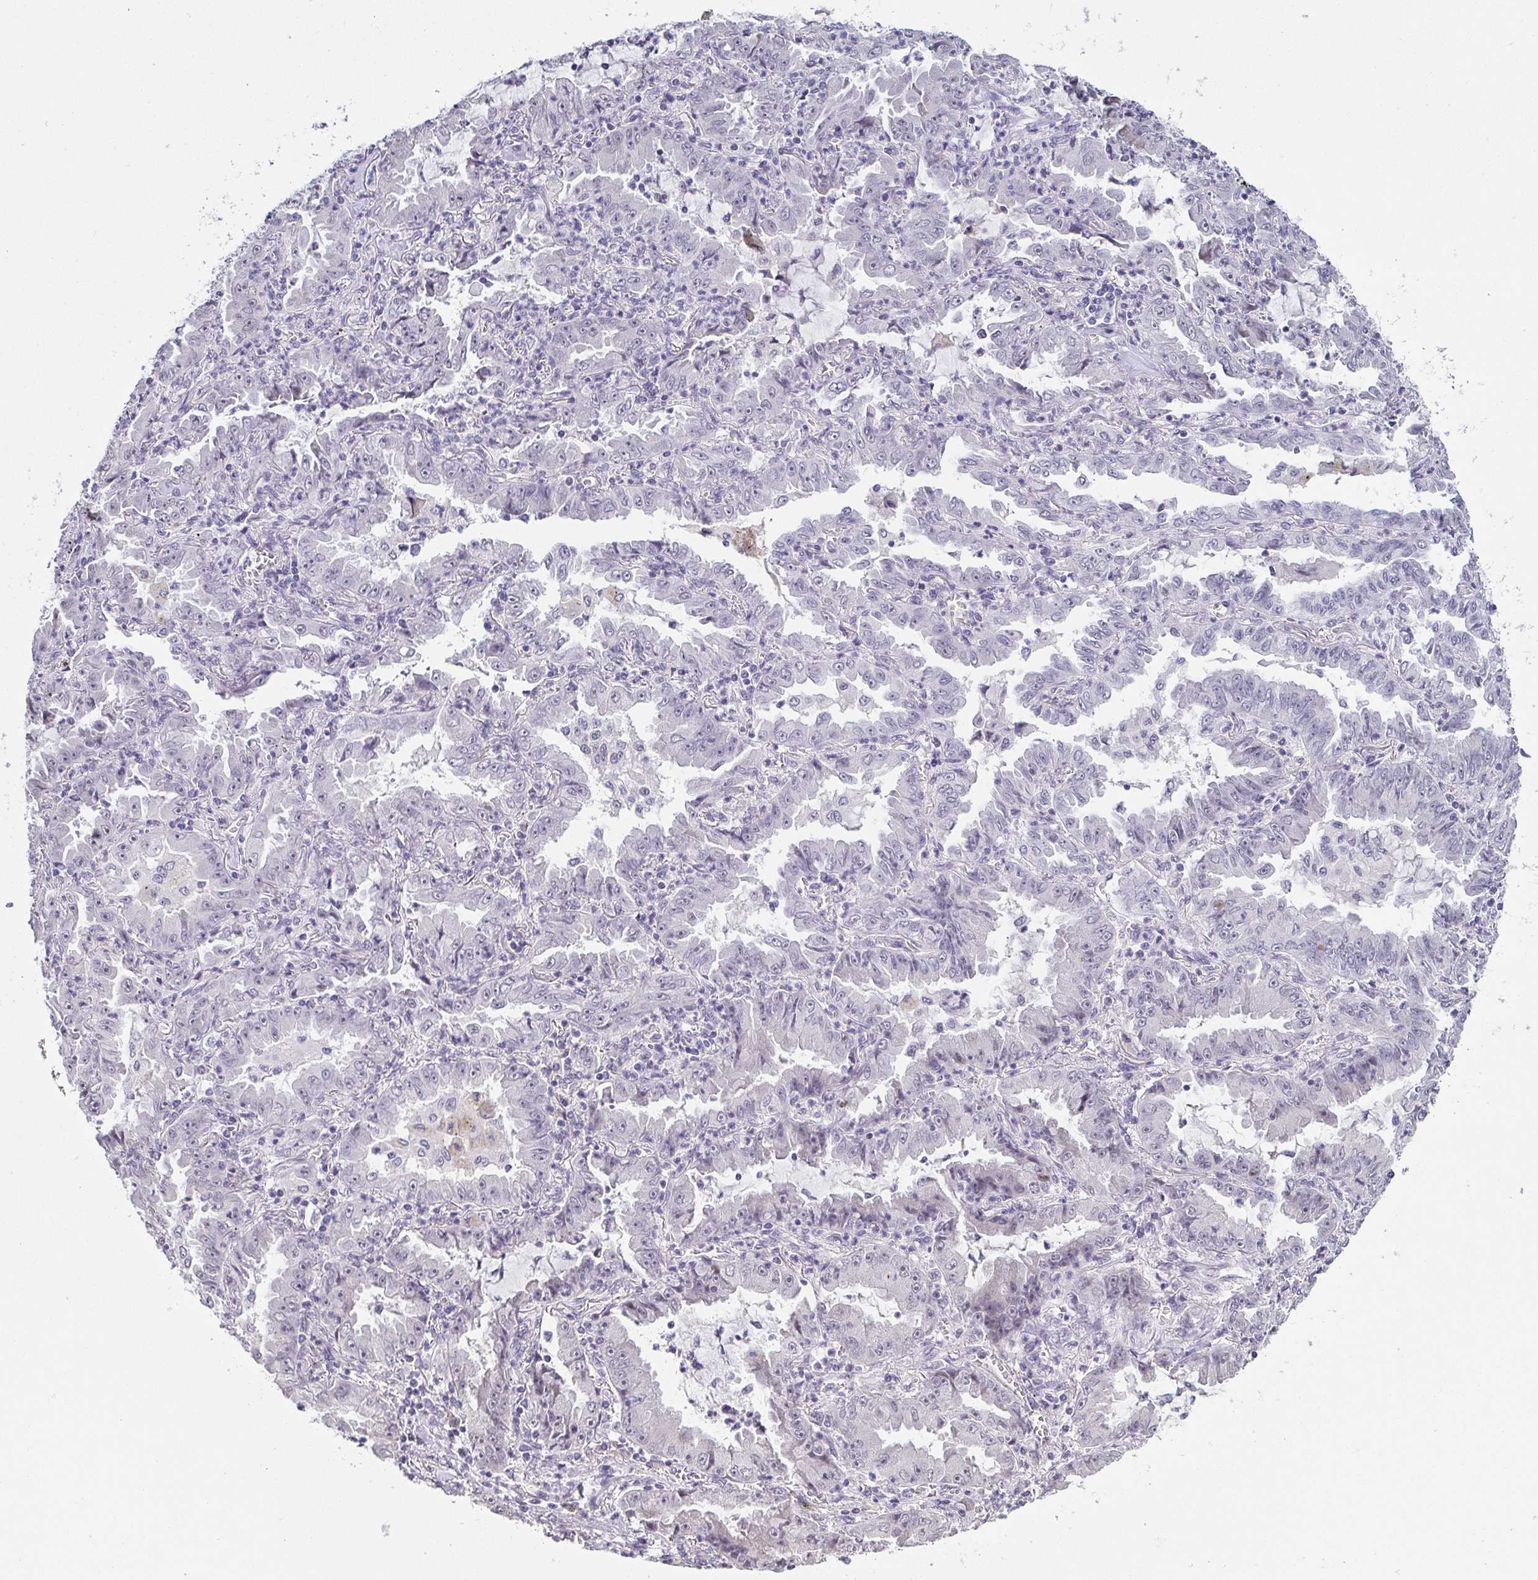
{"staining": {"intensity": "negative", "quantity": "none", "location": "none"}, "tissue": "lung cancer", "cell_type": "Tumor cells", "image_type": "cancer", "snomed": [{"axis": "morphology", "description": "Adenocarcinoma, NOS"}, {"axis": "topography", "description": "Lung"}], "caption": "Tumor cells are negative for brown protein staining in lung adenocarcinoma.", "gene": "NEFH", "patient": {"sex": "female", "age": 52}}